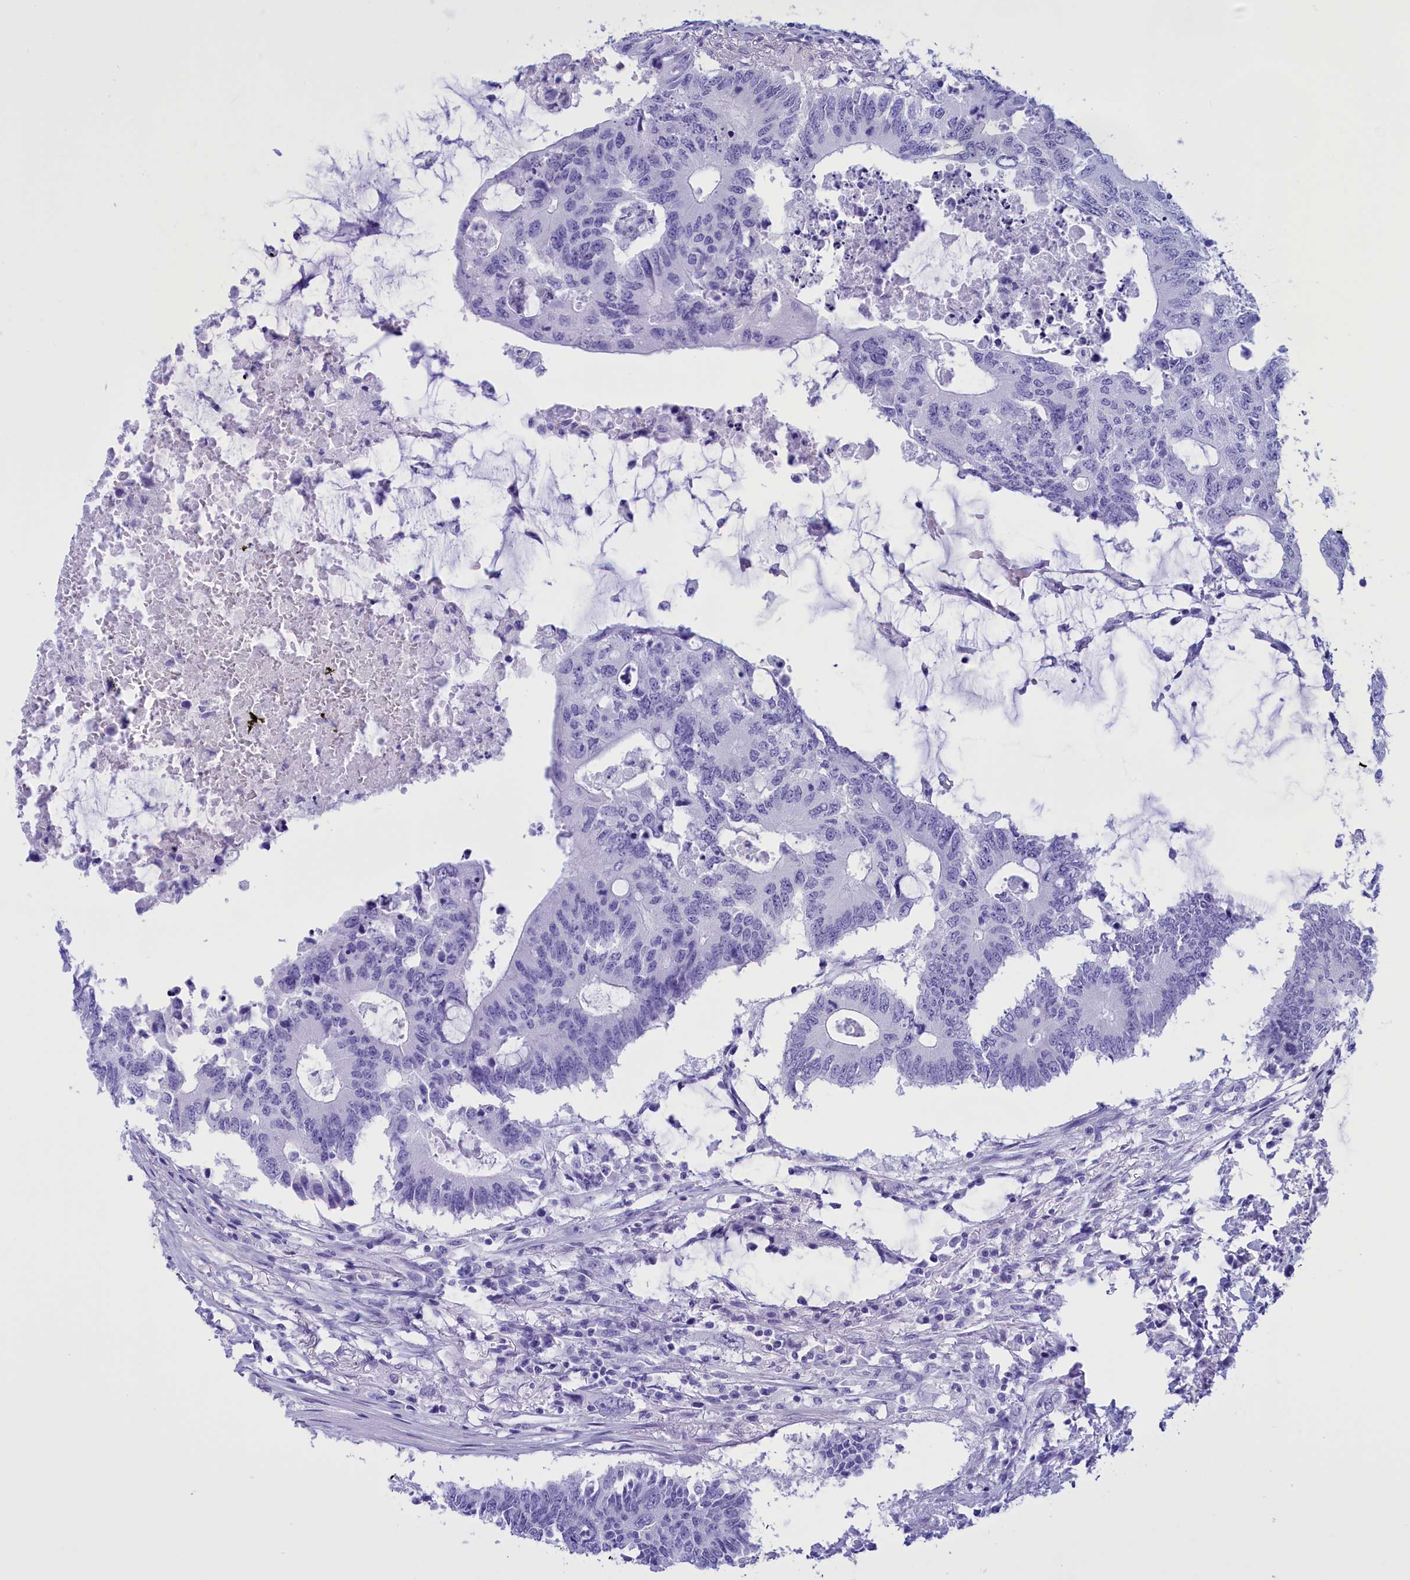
{"staining": {"intensity": "negative", "quantity": "none", "location": "none"}, "tissue": "colorectal cancer", "cell_type": "Tumor cells", "image_type": "cancer", "snomed": [{"axis": "morphology", "description": "Adenocarcinoma, NOS"}, {"axis": "topography", "description": "Colon"}], "caption": "DAB (3,3'-diaminobenzidine) immunohistochemical staining of human colorectal cancer (adenocarcinoma) displays no significant expression in tumor cells.", "gene": "BRI3", "patient": {"sex": "male", "age": 71}}